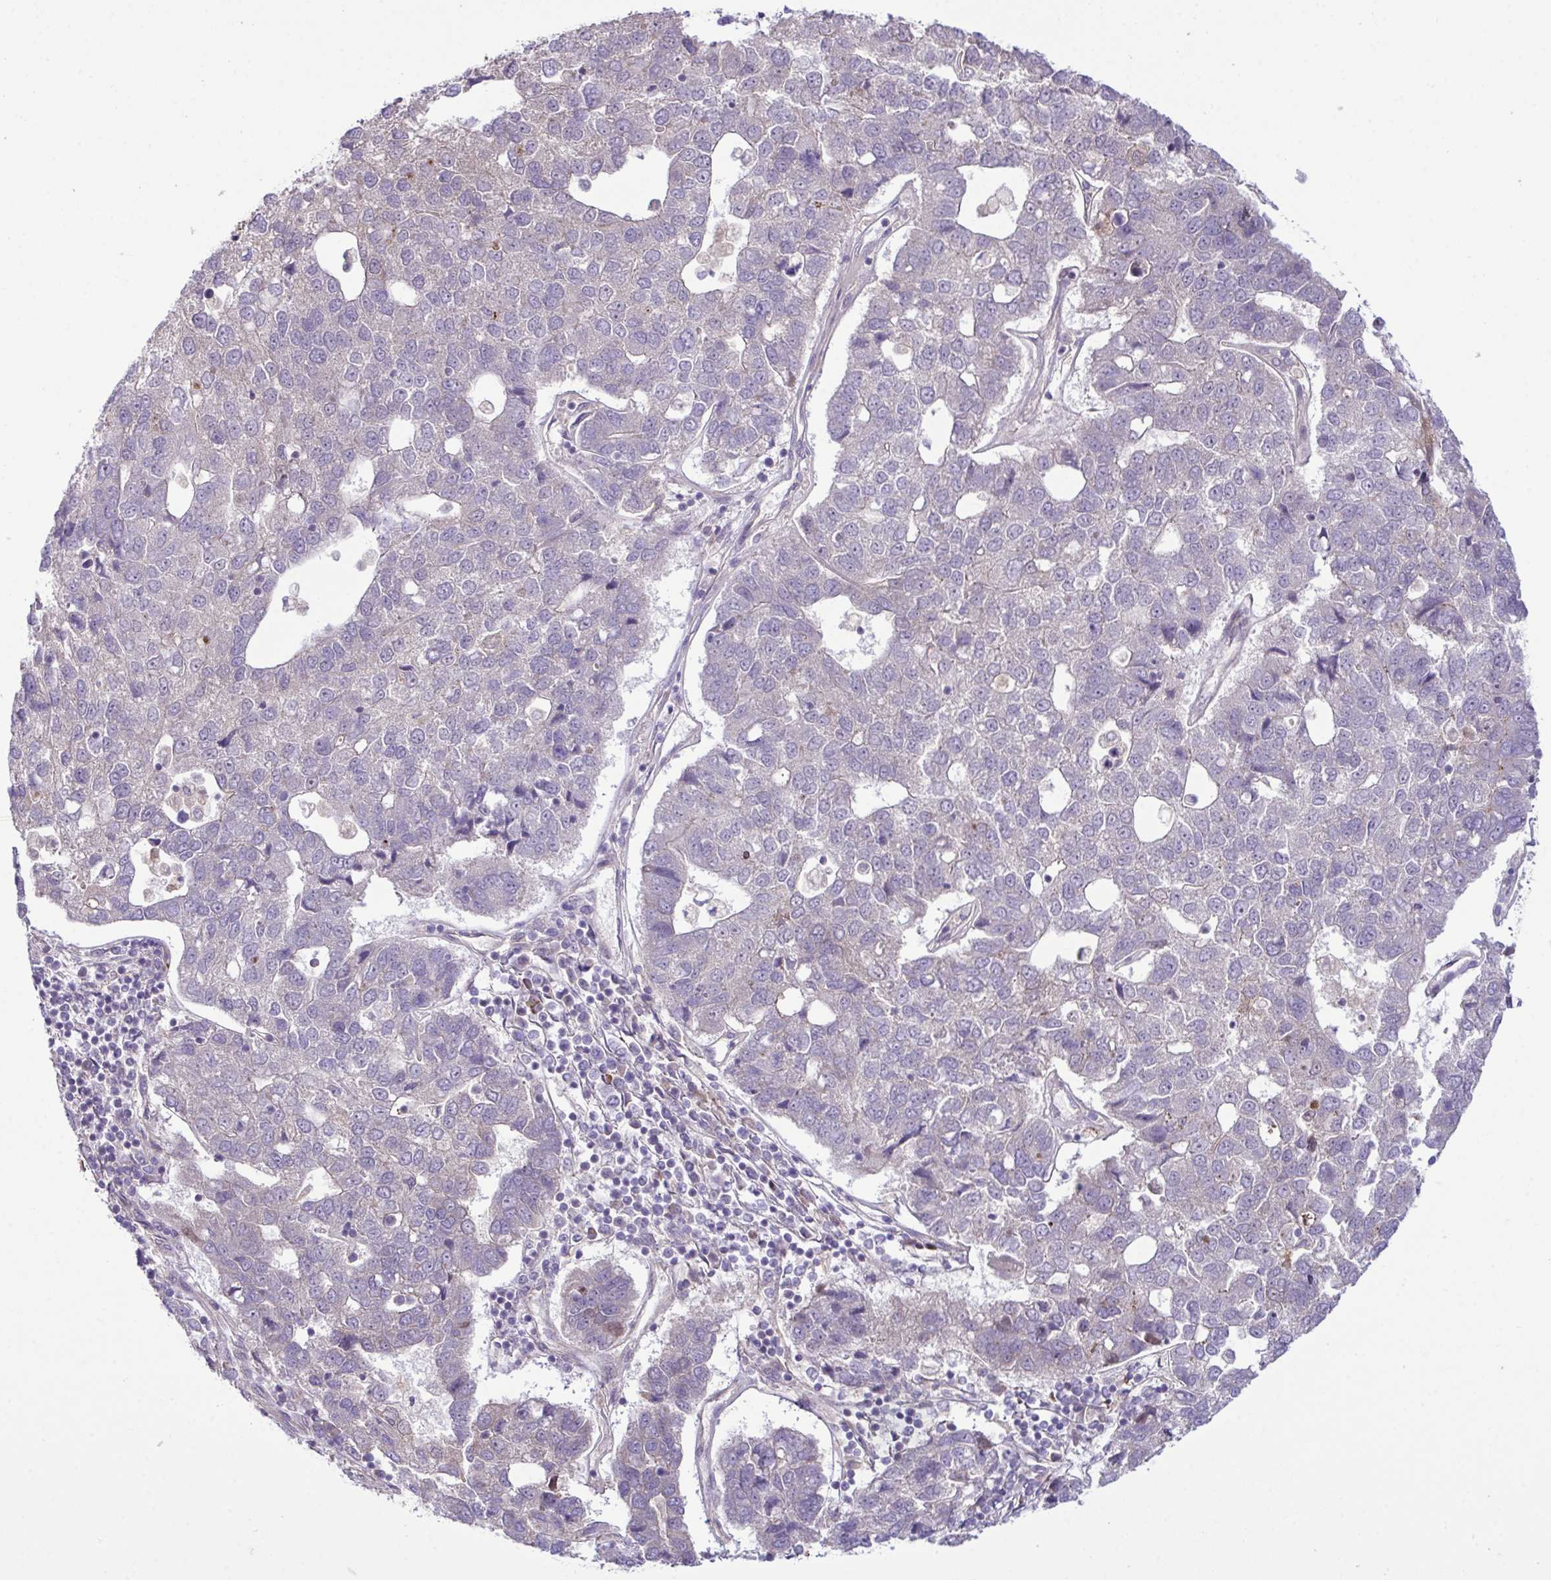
{"staining": {"intensity": "negative", "quantity": "none", "location": "none"}, "tissue": "pancreatic cancer", "cell_type": "Tumor cells", "image_type": "cancer", "snomed": [{"axis": "morphology", "description": "Adenocarcinoma, NOS"}, {"axis": "topography", "description": "Pancreas"}], "caption": "Immunohistochemistry of pancreatic cancer (adenocarcinoma) displays no positivity in tumor cells. Nuclei are stained in blue.", "gene": "CMPK1", "patient": {"sex": "female", "age": 61}}